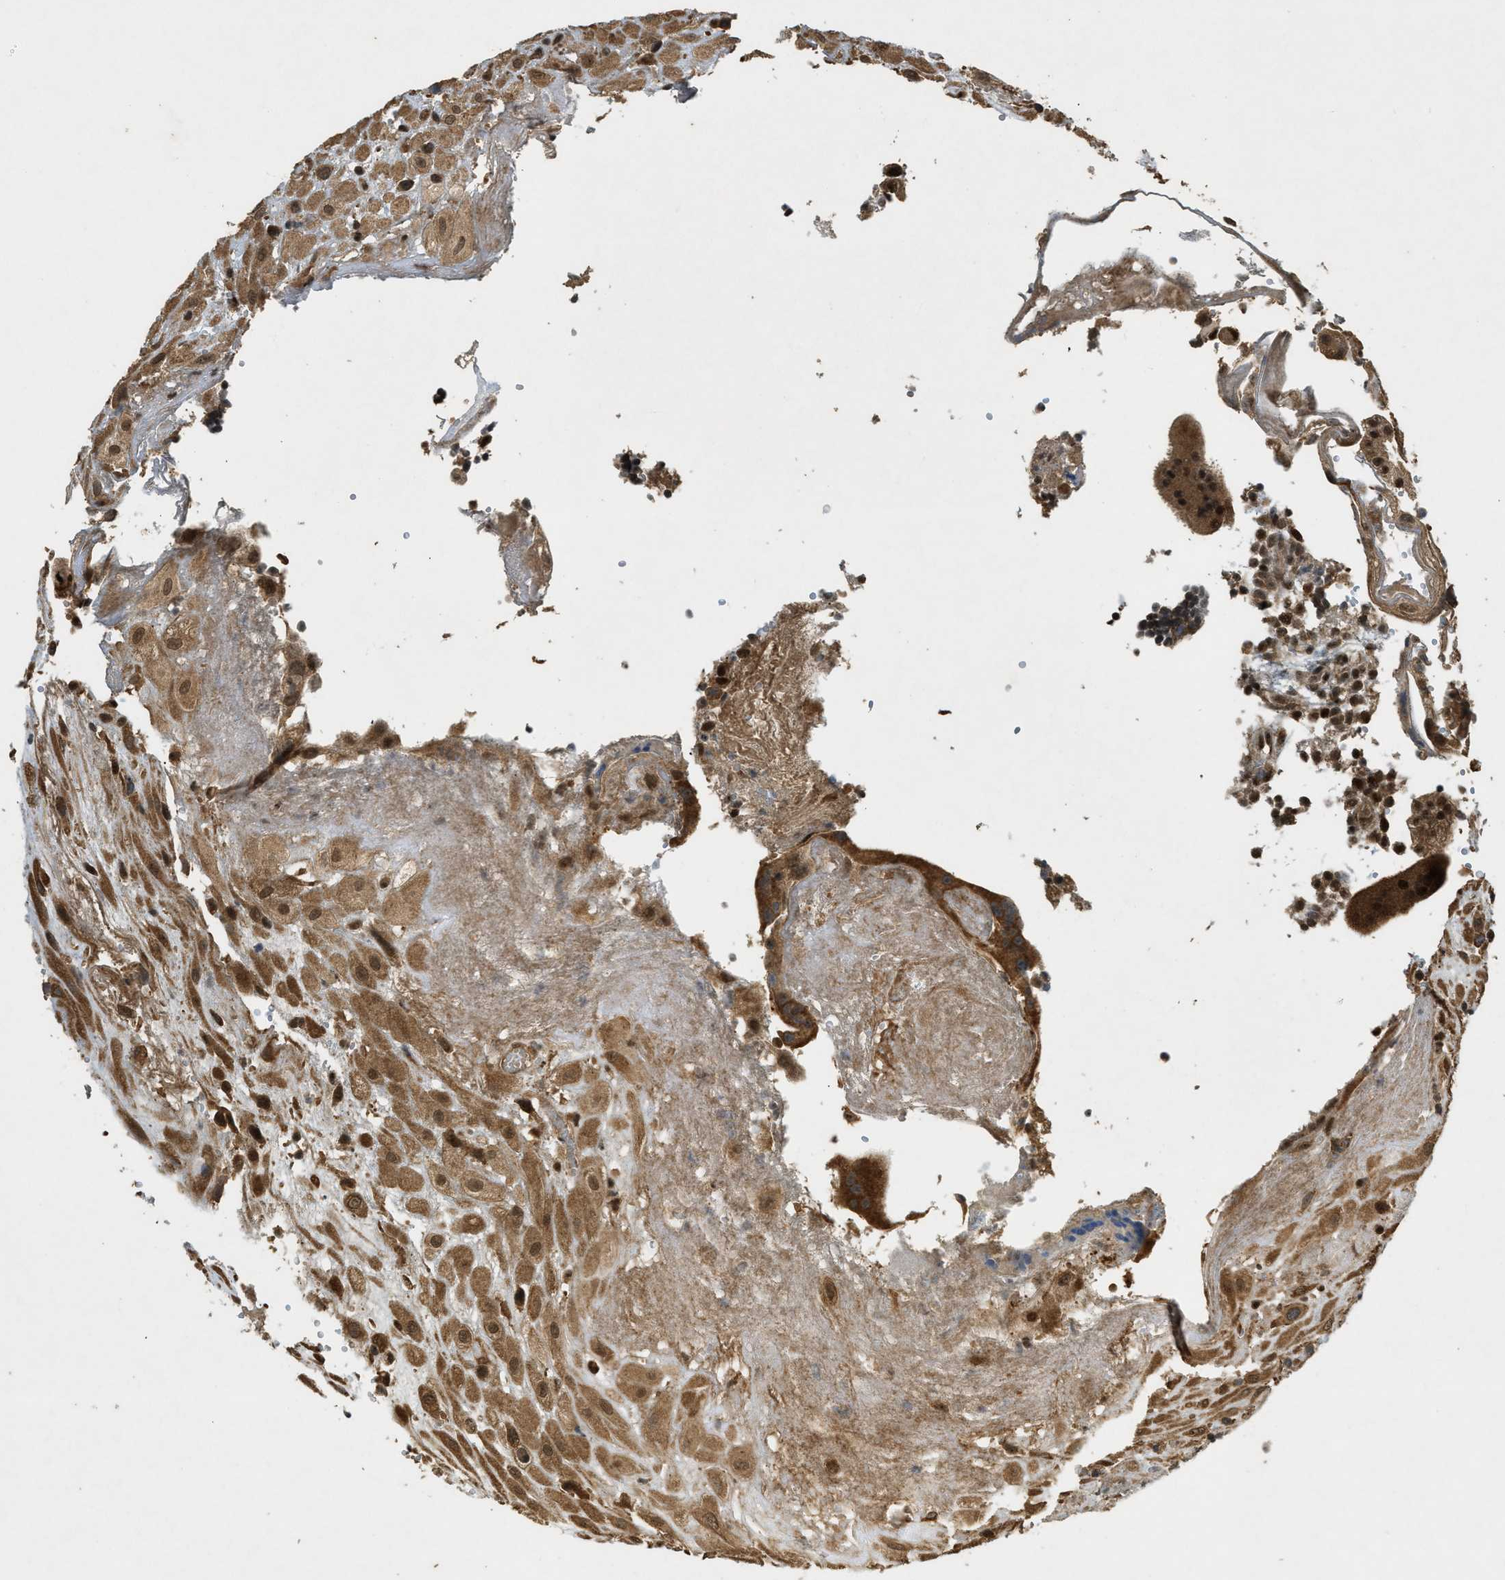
{"staining": {"intensity": "strong", "quantity": ">75%", "location": "cytoplasmic/membranous,nuclear"}, "tissue": "placenta", "cell_type": "Decidual cells", "image_type": "normal", "snomed": [{"axis": "morphology", "description": "Normal tissue, NOS"}, {"axis": "topography", "description": "Placenta"}], "caption": "Decidual cells show high levels of strong cytoplasmic/membranous,nuclear staining in about >75% of cells in normal placenta.", "gene": "EIF2AK3", "patient": {"sex": "female", "age": 18}}